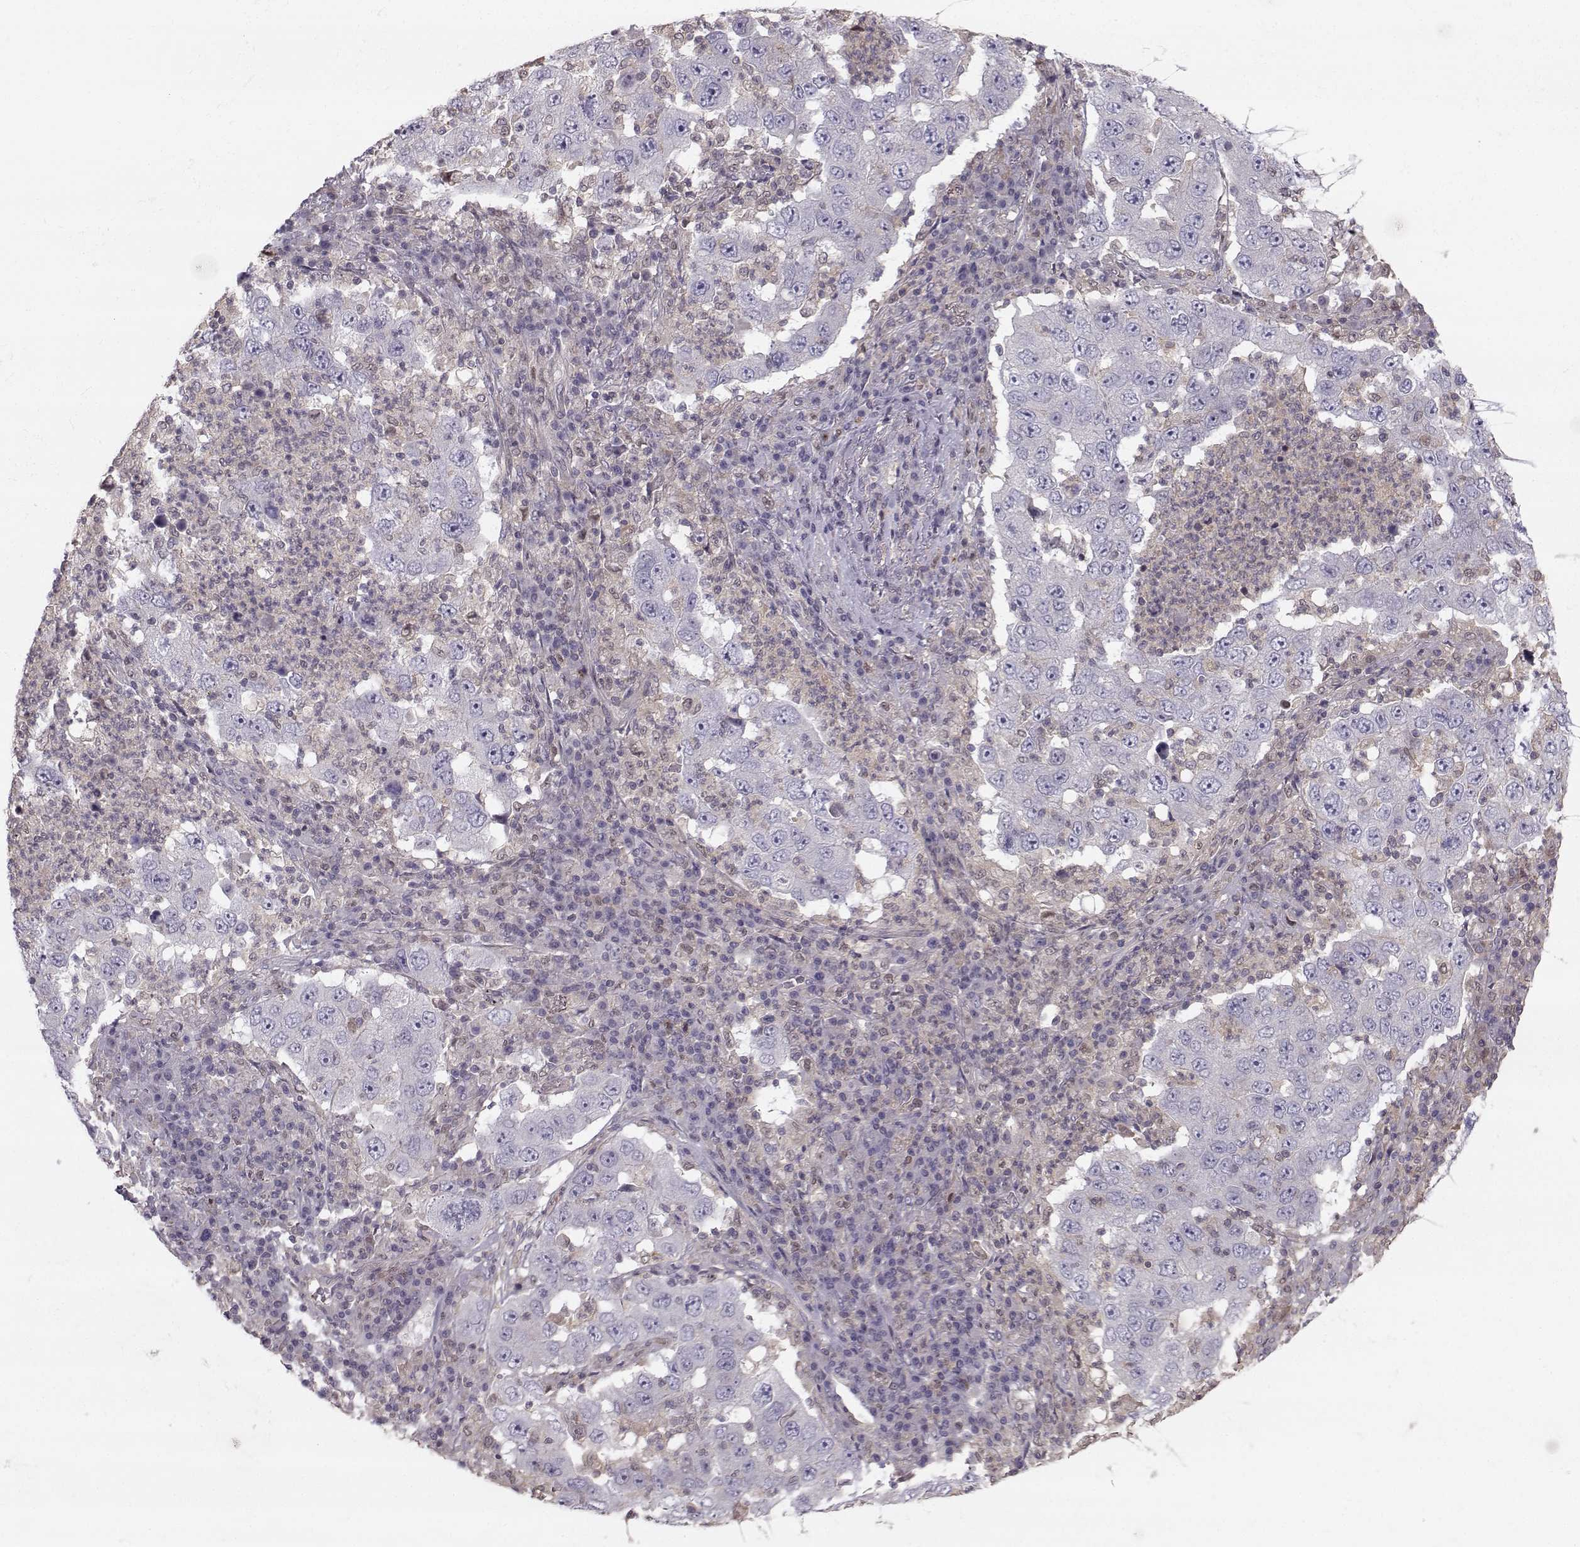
{"staining": {"intensity": "negative", "quantity": "none", "location": "none"}, "tissue": "lung cancer", "cell_type": "Tumor cells", "image_type": "cancer", "snomed": [{"axis": "morphology", "description": "Adenocarcinoma, NOS"}, {"axis": "topography", "description": "Lung"}], "caption": "Immunohistochemistry photomicrograph of human lung cancer stained for a protein (brown), which exhibits no staining in tumor cells.", "gene": "ASB16", "patient": {"sex": "male", "age": 73}}